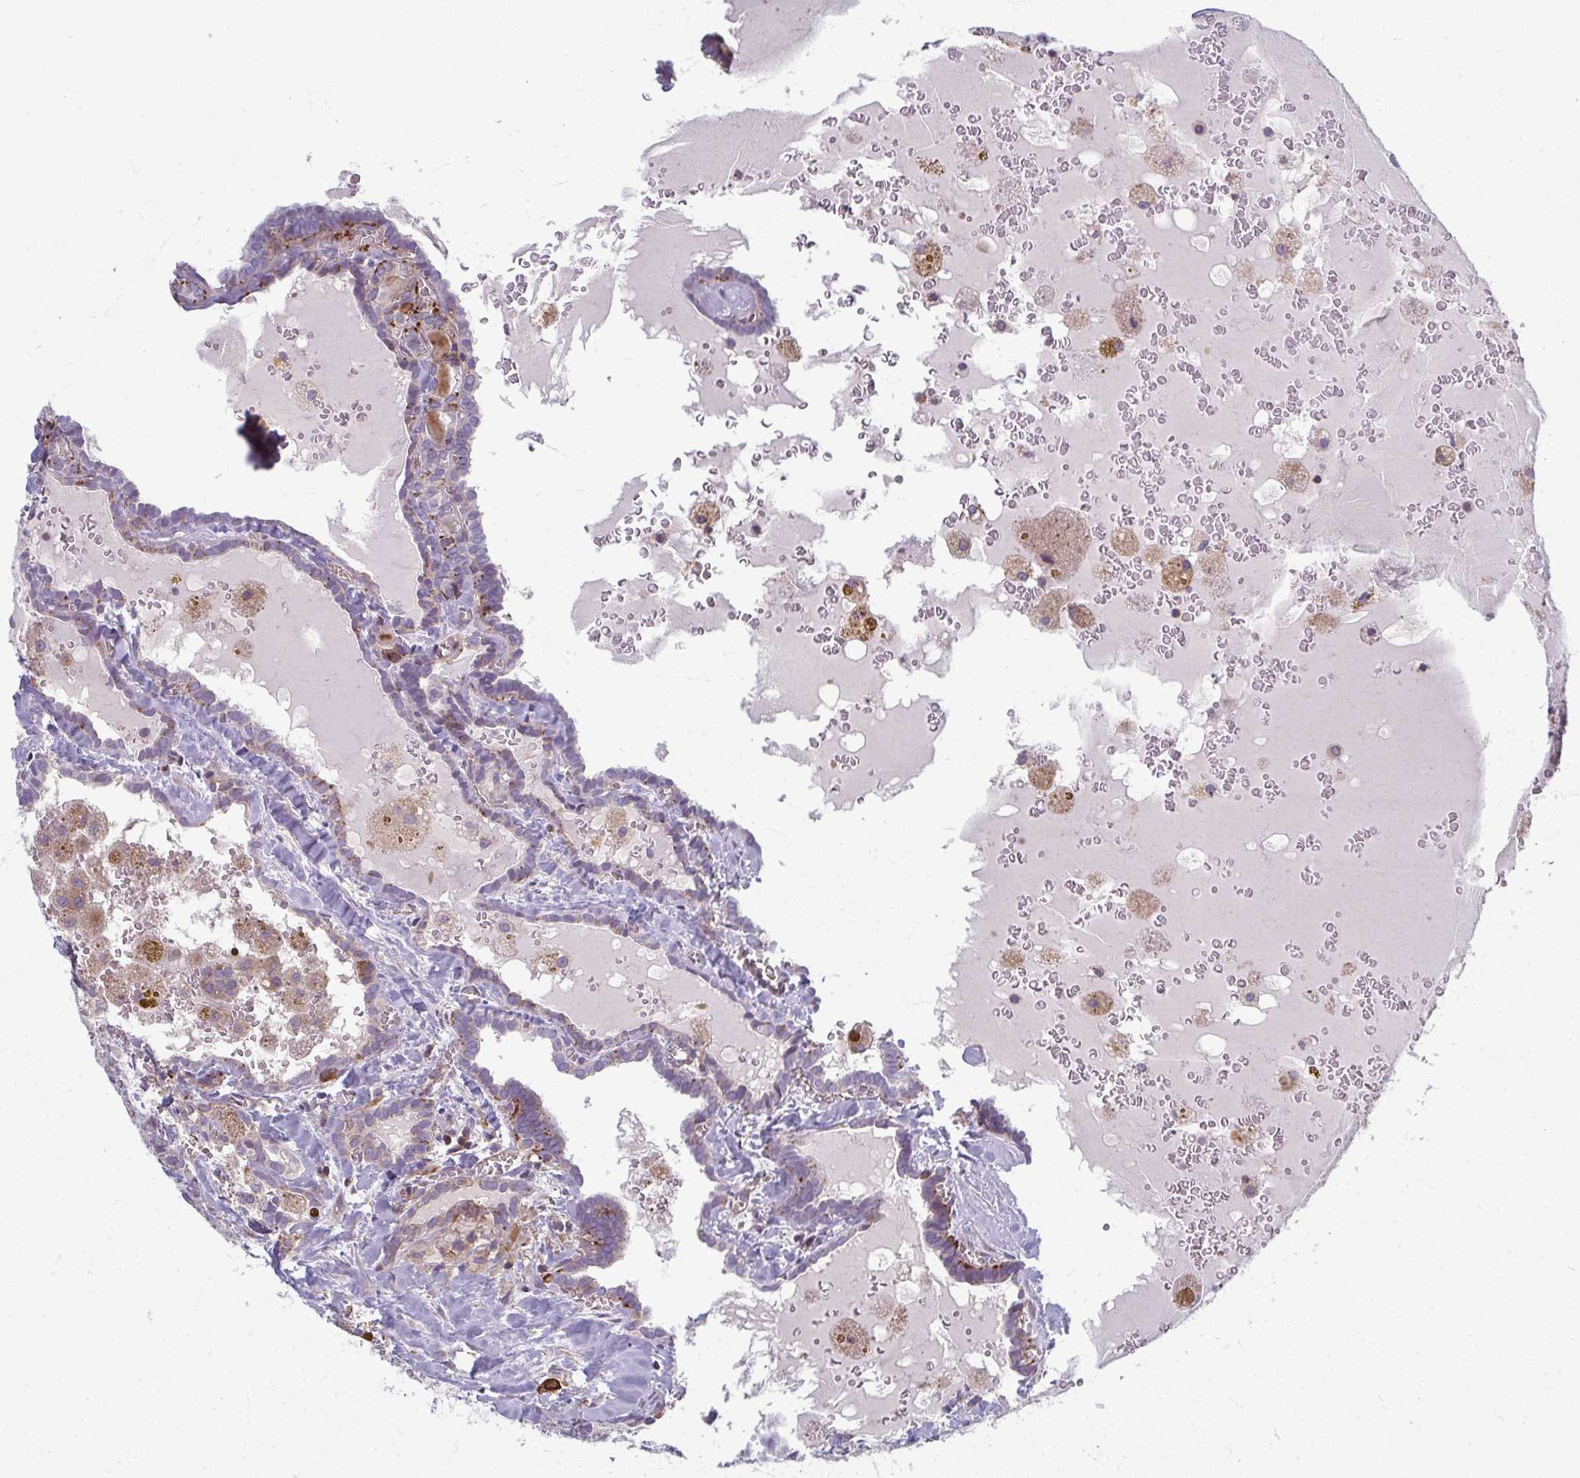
{"staining": {"intensity": "weak", "quantity": "<25%", "location": "cytoplasmic/membranous"}, "tissue": "thyroid cancer", "cell_type": "Tumor cells", "image_type": "cancer", "snomed": [{"axis": "morphology", "description": "Papillary adenocarcinoma, NOS"}, {"axis": "topography", "description": "Thyroid gland"}], "caption": "Papillary adenocarcinoma (thyroid) was stained to show a protein in brown. There is no significant positivity in tumor cells.", "gene": "EID2B", "patient": {"sex": "female", "age": 39}}